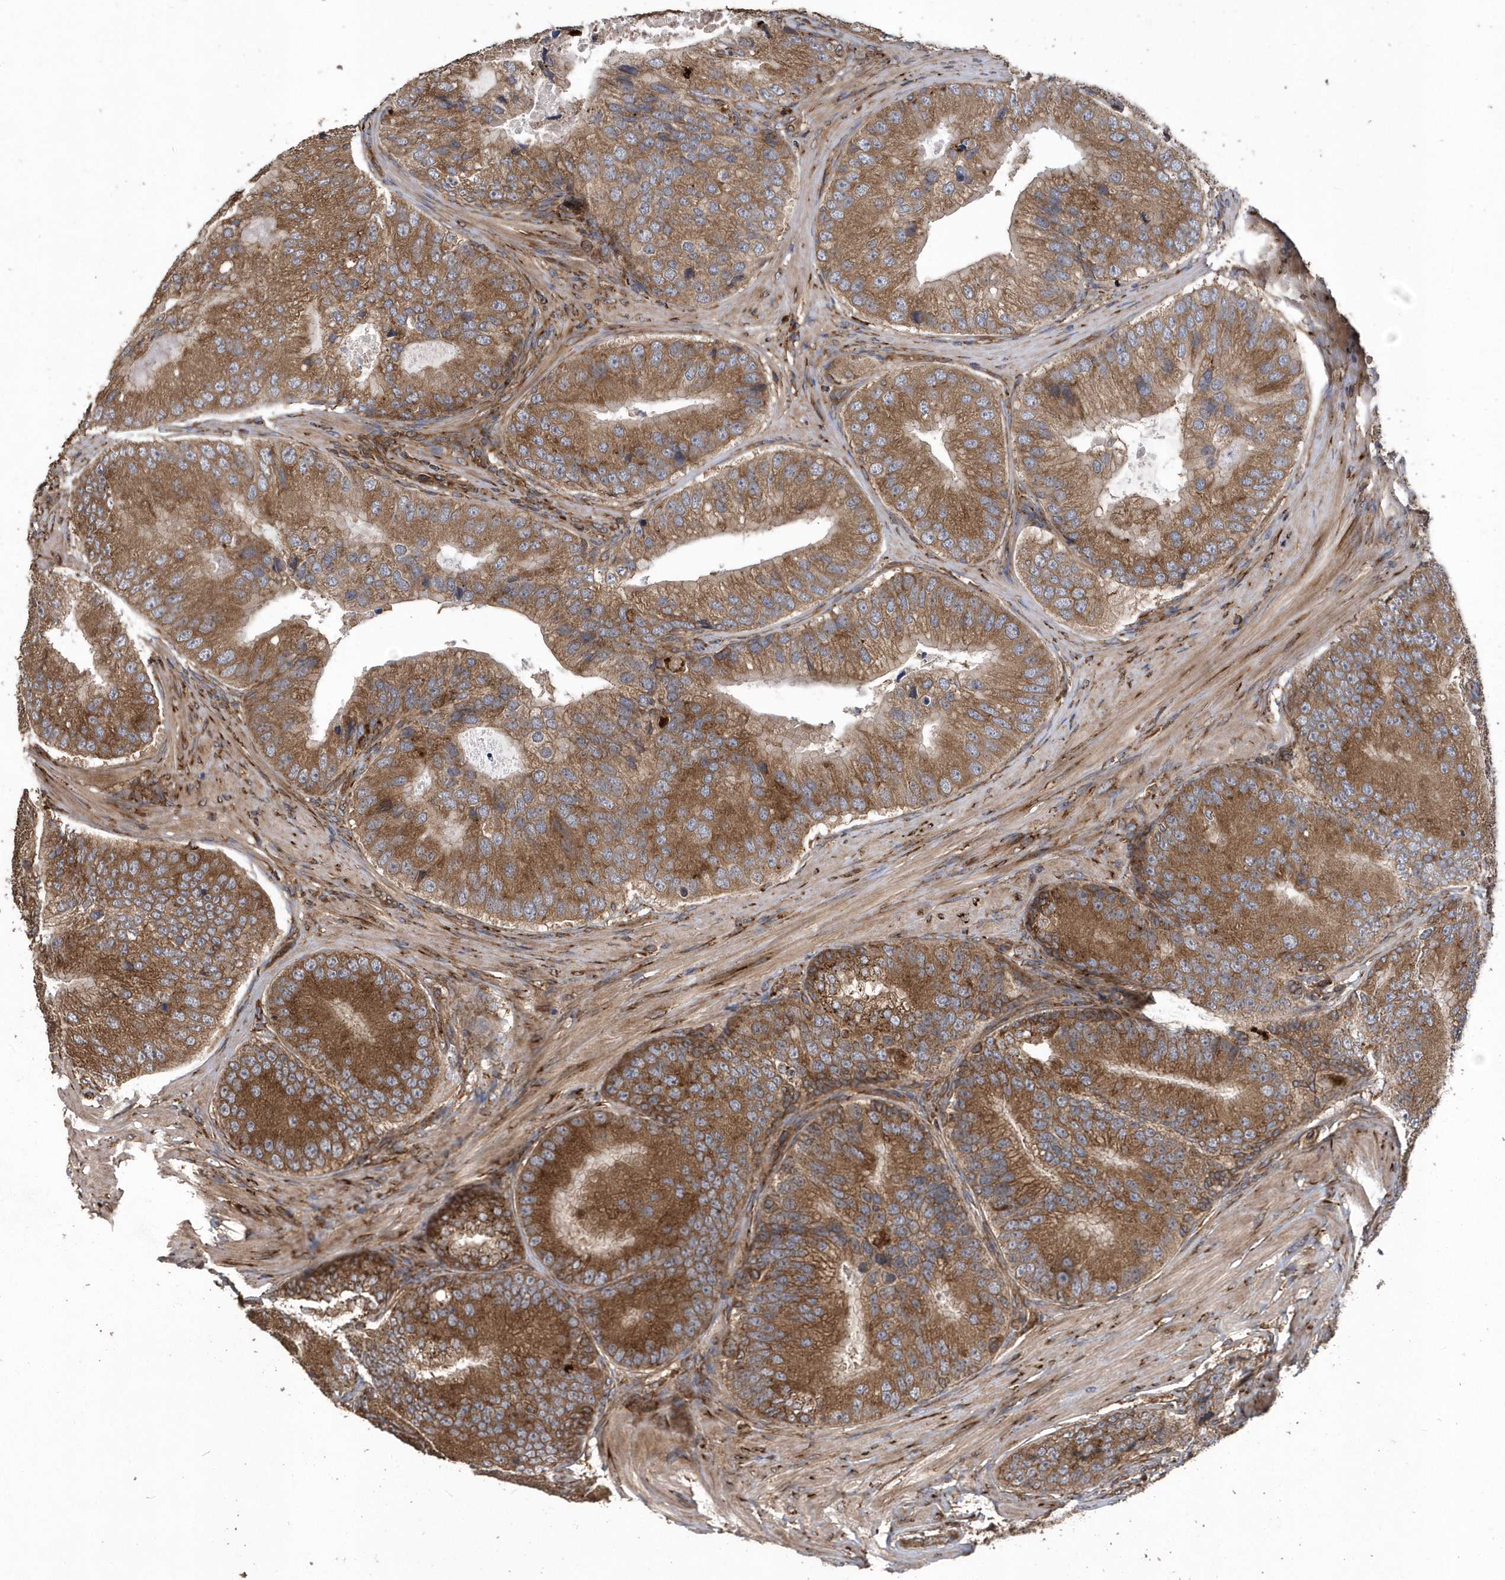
{"staining": {"intensity": "moderate", "quantity": ">75%", "location": "cytoplasmic/membranous"}, "tissue": "prostate cancer", "cell_type": "Tumor cells", "image_type": "cancer", "snomed": [{"axis": "morphology", "description": "Adenocarcinoma, High grade"}, {"axis": "topography", "description": "Prostate"}], "caption": "A brown stain shows moderate cytoplasmic/membranous expression of a protein in prostate high-grade adenocarcinoma tumor cells.", "gene": "WASHC5", "patient": {"sex": "male", "age": 70}}